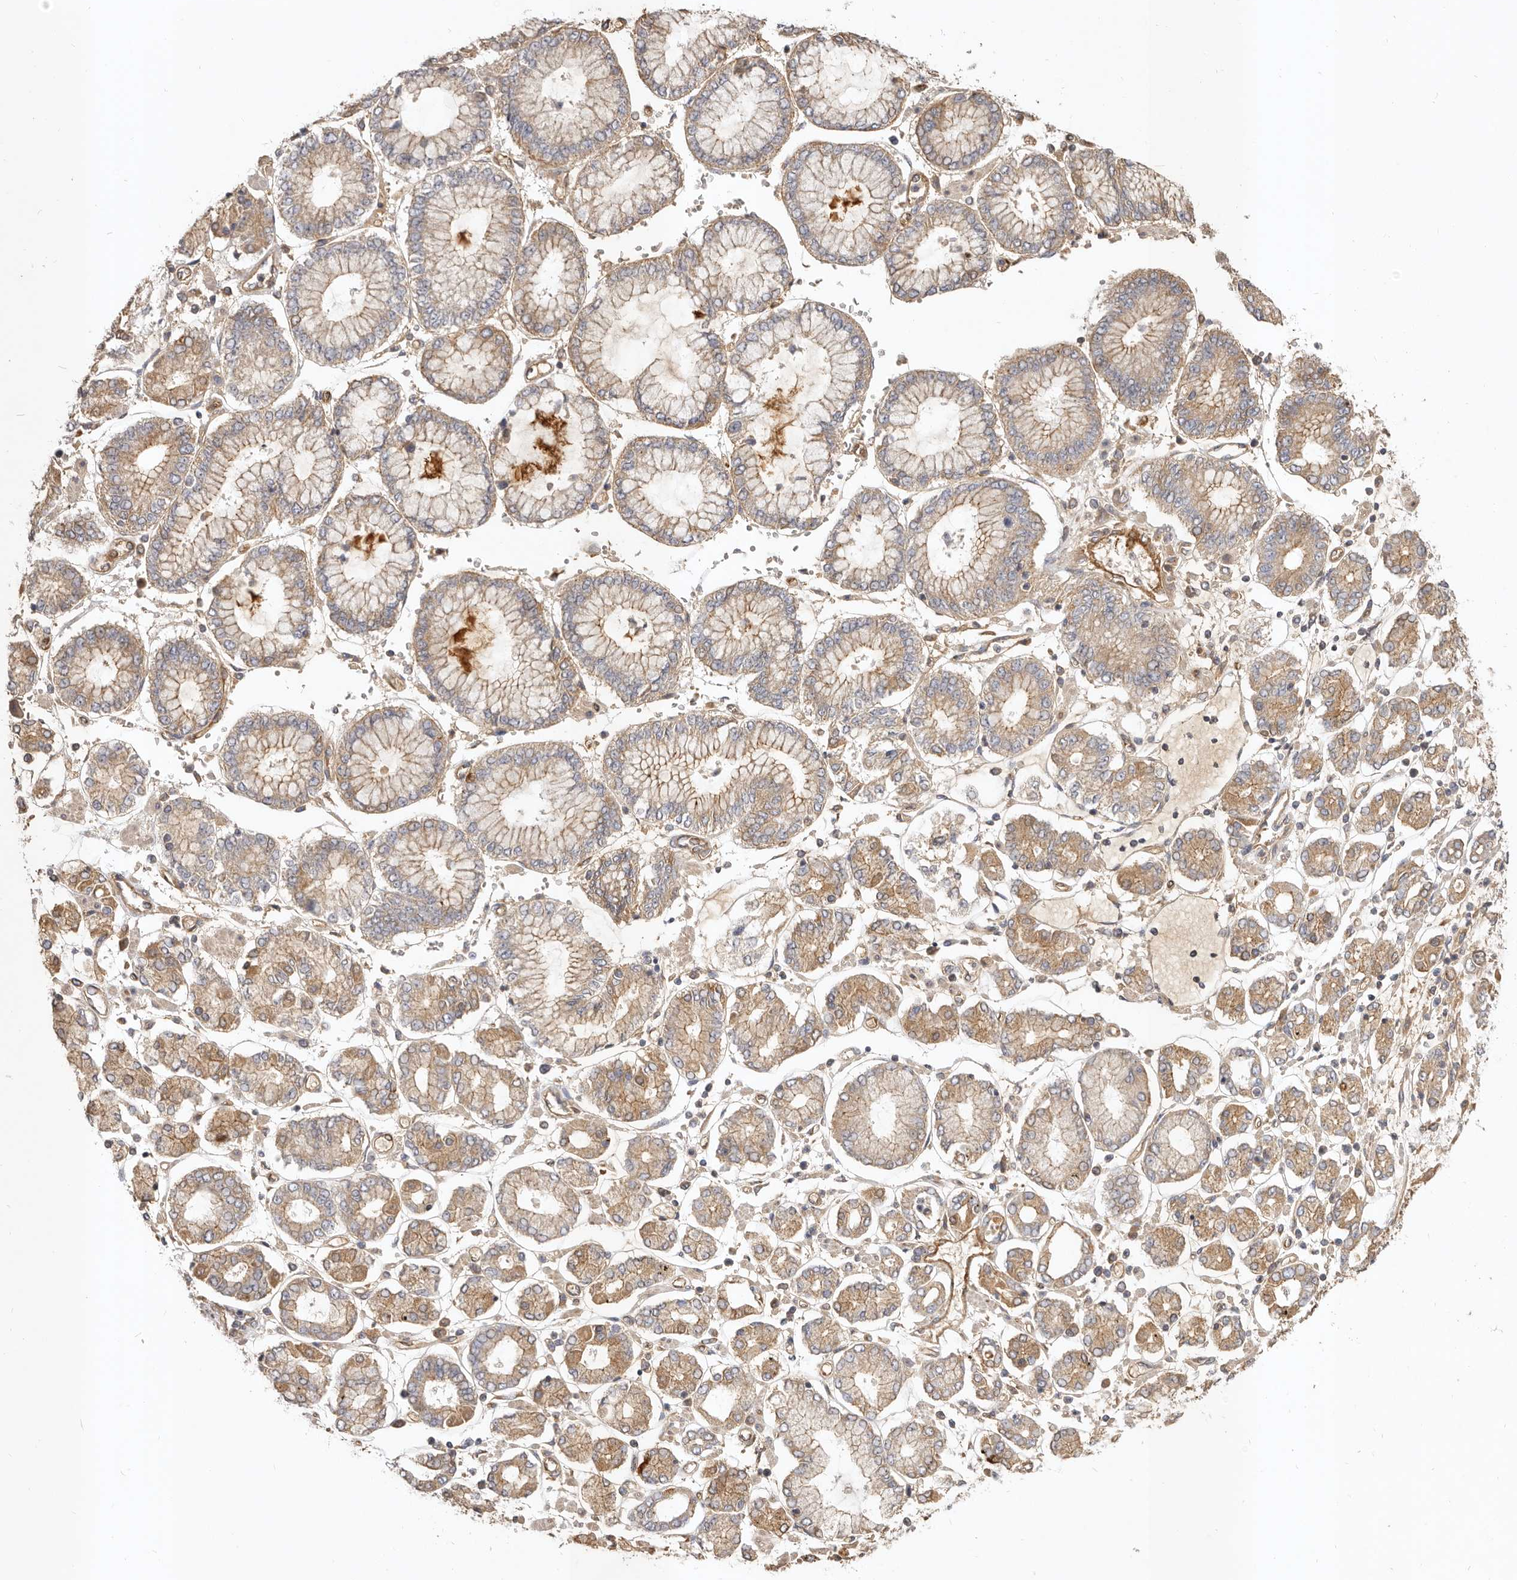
{"staining": {"intensity": "moderate", "quantity": ">75%", "location": "cytoplasmic/membranous"}, "tissue": "stomach cancer", "cell_type": "Tumor cells", "image_type": "cancer", "snomed": [{"axis": "morphology", "description": "Adenocarcinoma, NOS"}, {"axis": "topography", "description": "Stomach"}], "caption": "Protein analysis of stomach cancer (adenocarcinoma) tissue shows moderate cytoplasmic/membranous staining in approximately >75% of tumor cells.", "gene": "ADAMTS9", "patient": {"sex": "male", "age": 76}}